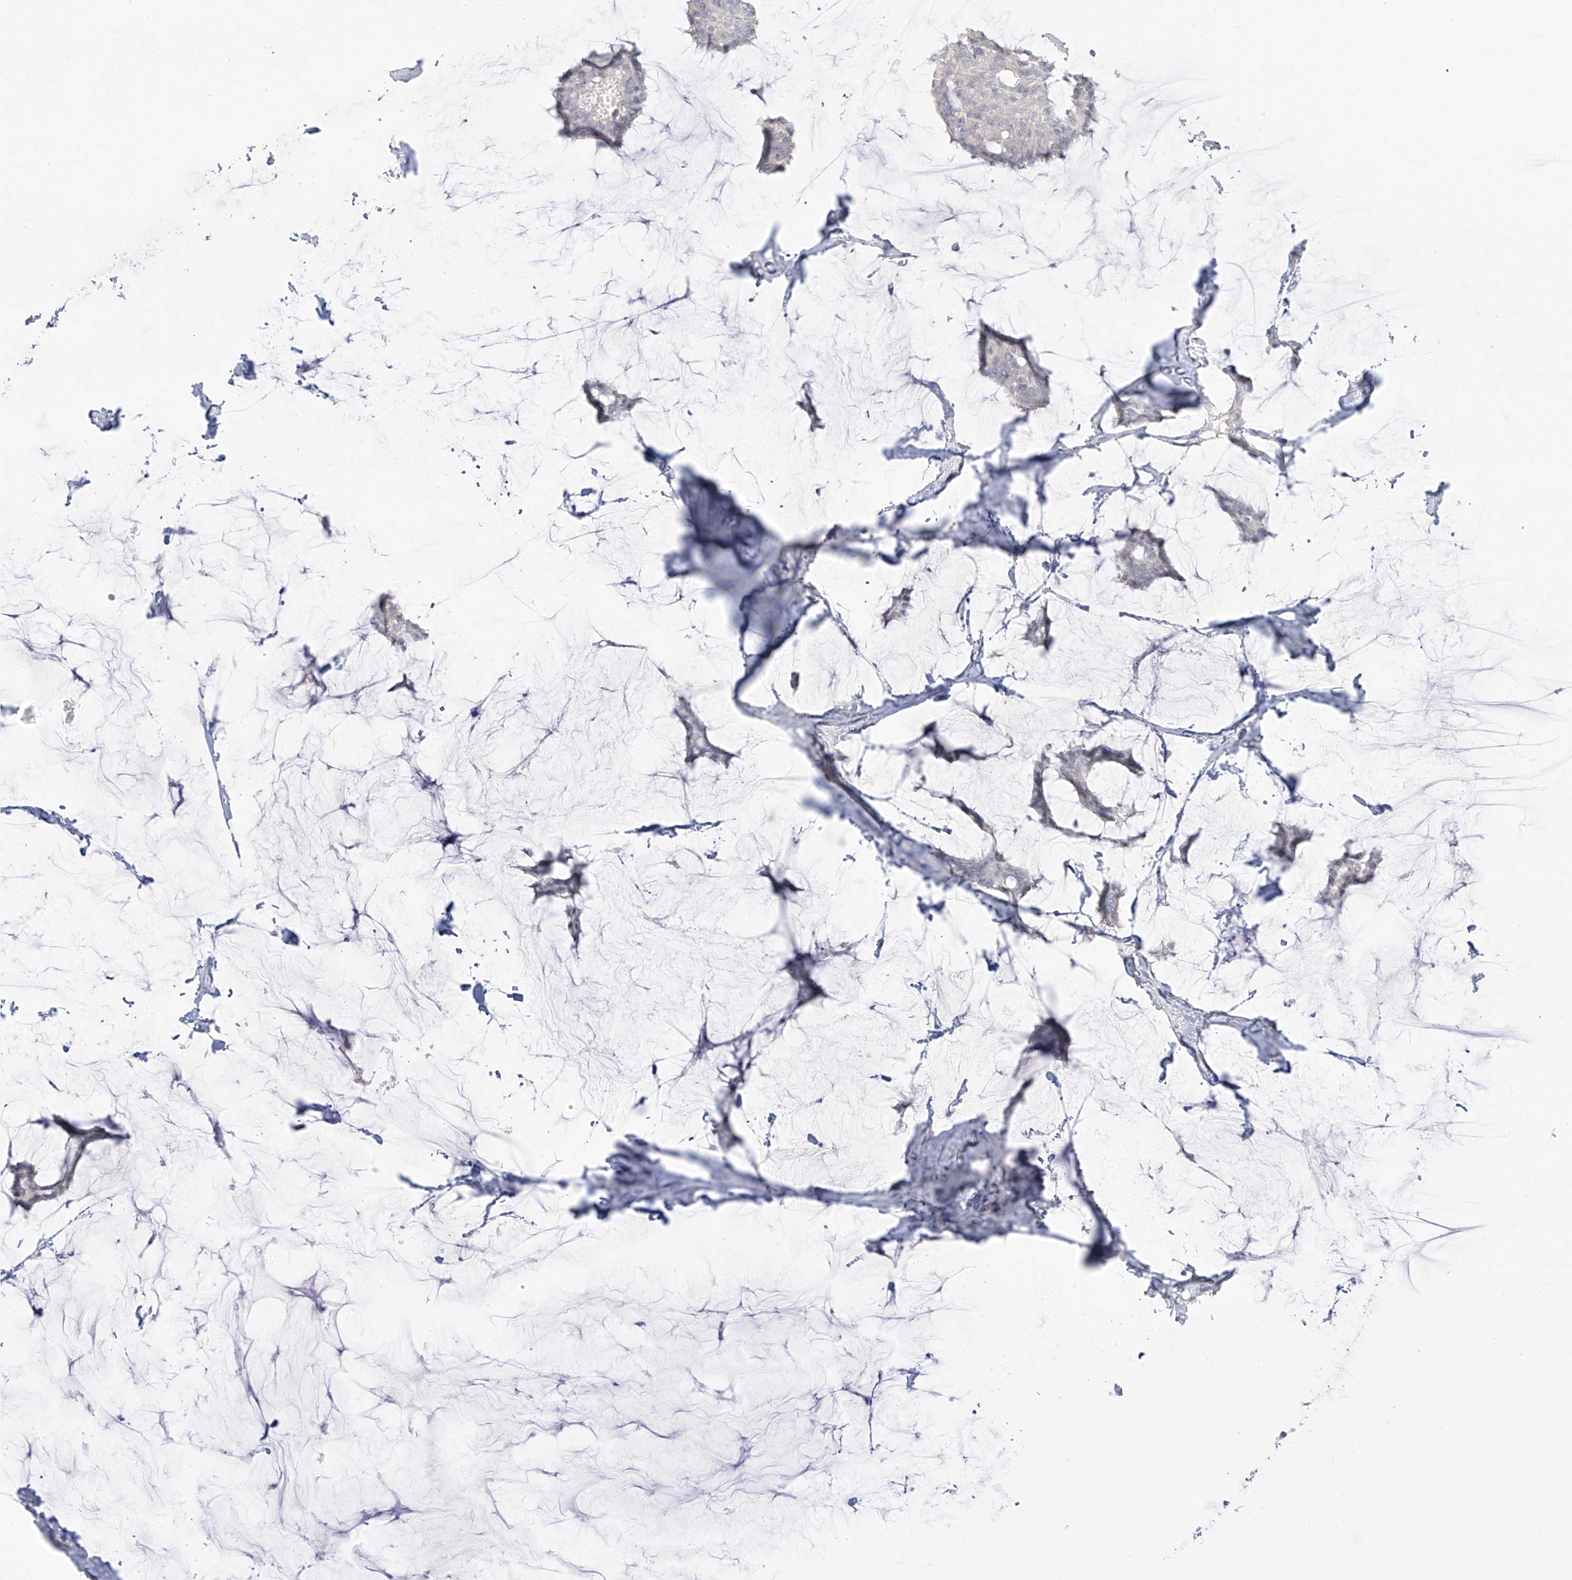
{"staining": {"intensity": "negative", "quantity": "none", "location": "none"}, "tissue": "breast cancer", "cell_type": "Tumor cells", "image_type": "cancer", "snomed": [{"axis": "morphology", "description": "Duct carcinoma"}, {"axis": "topography", "description": "Breast"}], "caption": "Tumor cells are negative for protein expression in human breast cancer (intraductal carcinoma).", "gene": "DCDC2", "patient": {"sex": "female", "age": 93}}